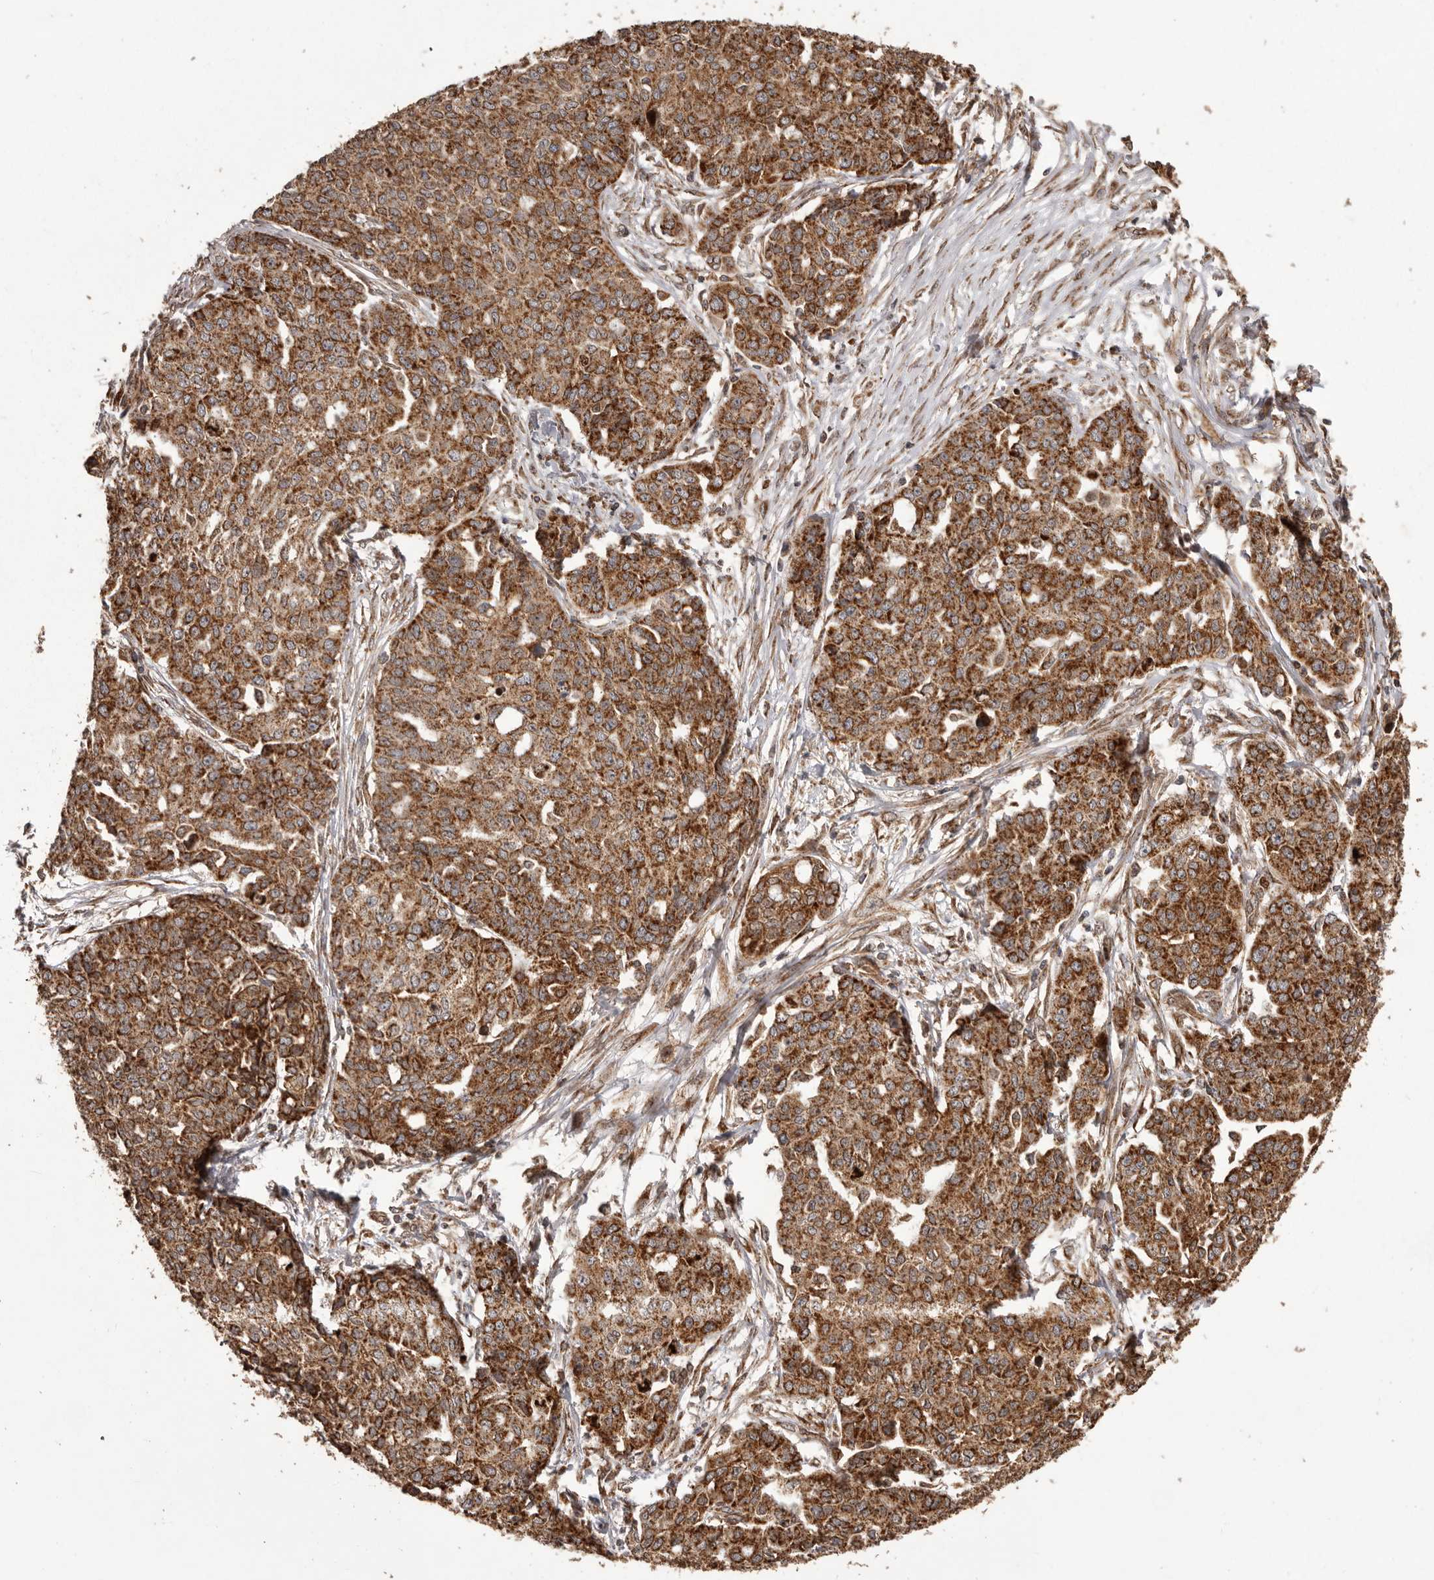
{"staining": {"intensity": "strong", "quantity": ">75%", "location": "cytoplasmic/membranous"}, "tissue": "ovarian cancer", "cell_type": "Tumor cells", "image_type": "cancer", "snomed": [{"axis": "morphology", "description": "Cystadenocarcinoma, serous, NOS"}, {"axis": "topography", "description": "Soft tissue"}, {"axis": "topography", "description": "Ovary"}], "caption": "About >75% of tumor cells in serous cystadenocarcinoma (ovarian) display strong cytoplasmic/membranous protein positivity as visualized by brown immunohistochemical staining.", "gene": "CHRM2", "patient": {"sex": "female", "age": 57}}